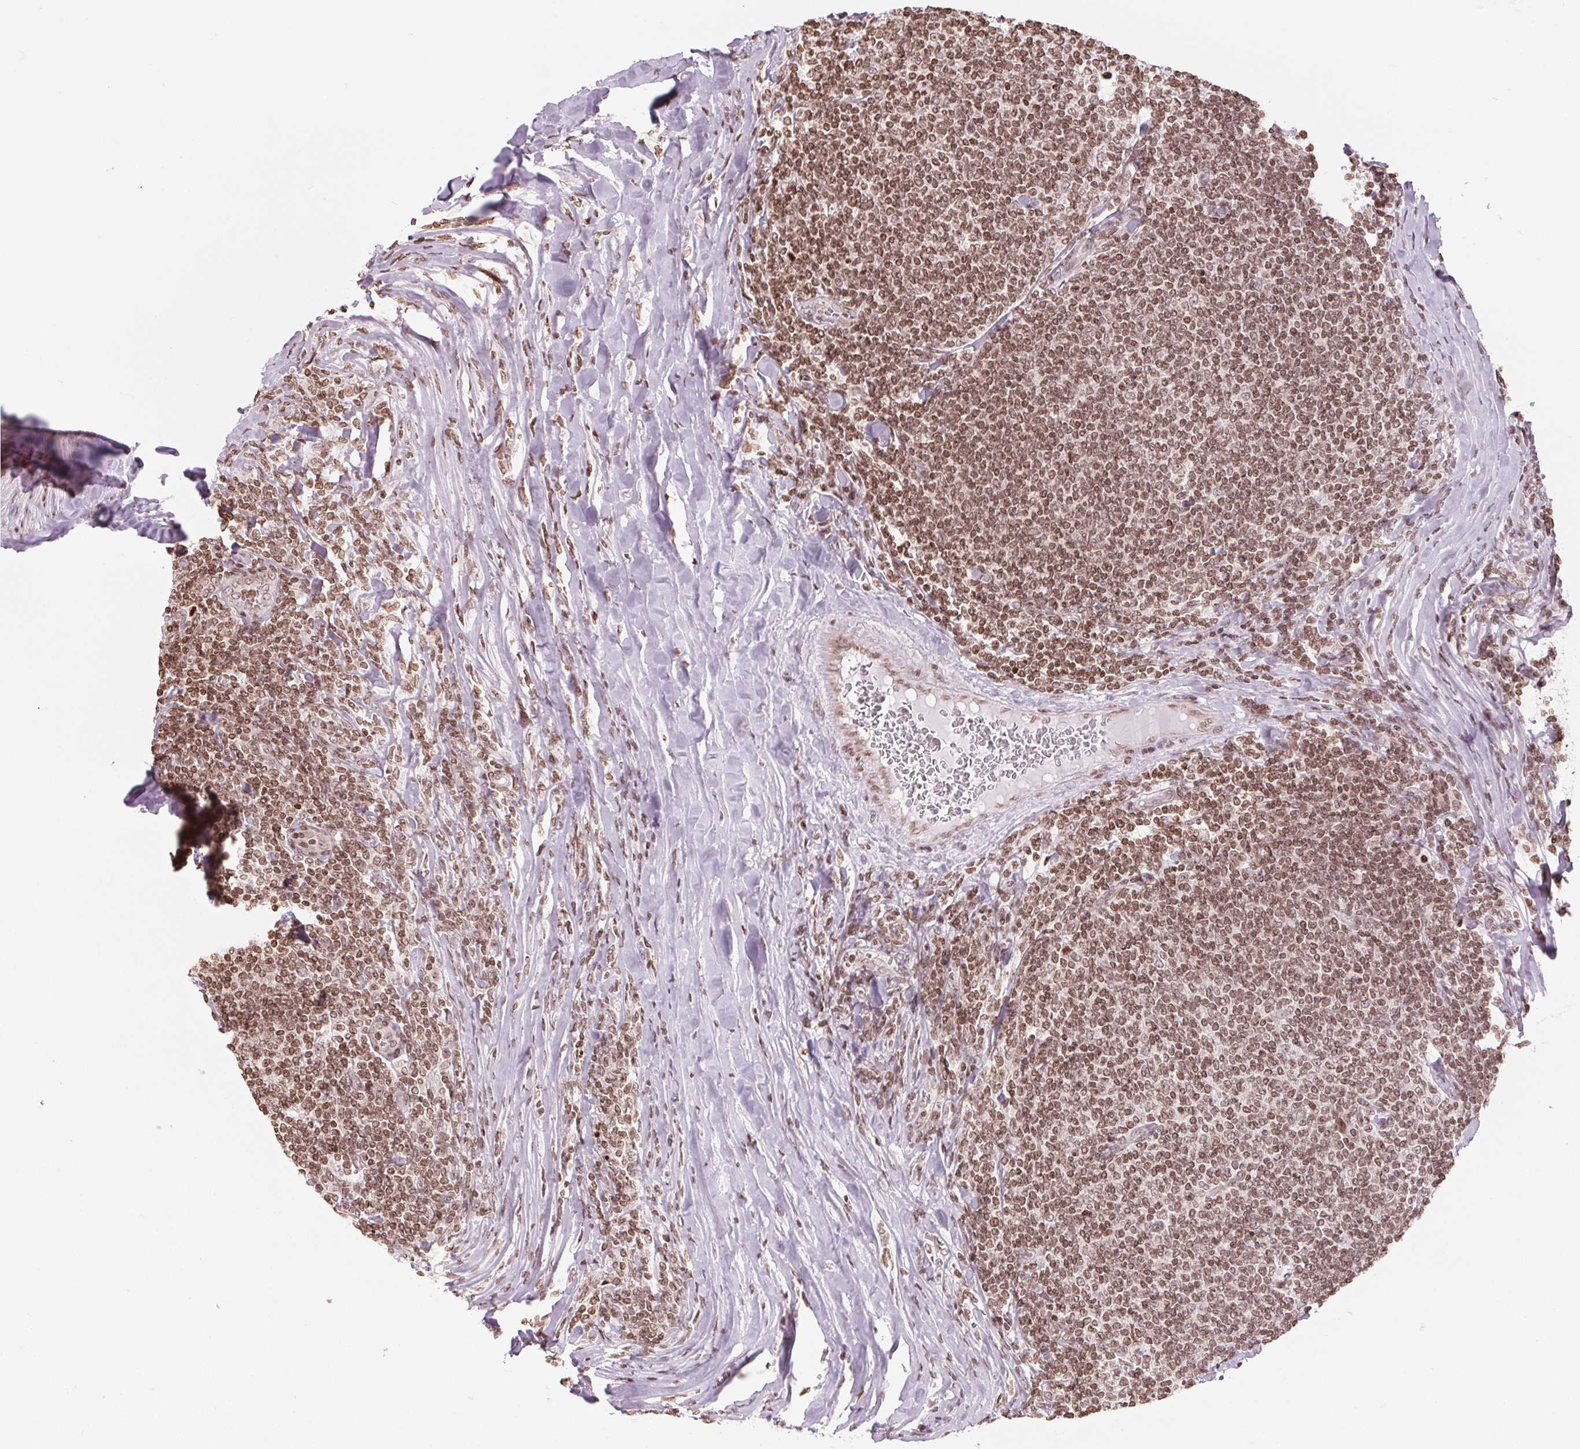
{"staining": {"intensity": "moderate", "quantity": ">75%", "location": "cytoplasmic/membranous,nuclear"}, "tissue": "lymphoma", "cell_type": "Tumor cells", "image_type": "cancer", "snomed": [{"axis": "morphology", "description": "Malignant lymphoma, non-Hodgkin's type, Low grade"}, {"axis": "topography", "description": "Lymph node"}], "caption": "Immunohistochemistry (IHC) (DAB (3,3'-diaminobenzidine)) staining of human lymphoma demonstrates moderate cytoplasmic/membranous and nuclear protein positivity in approximately >75% of tumor cells.", "gene": "SMIM12", "patient": {"sex": "male", "age": 52}}